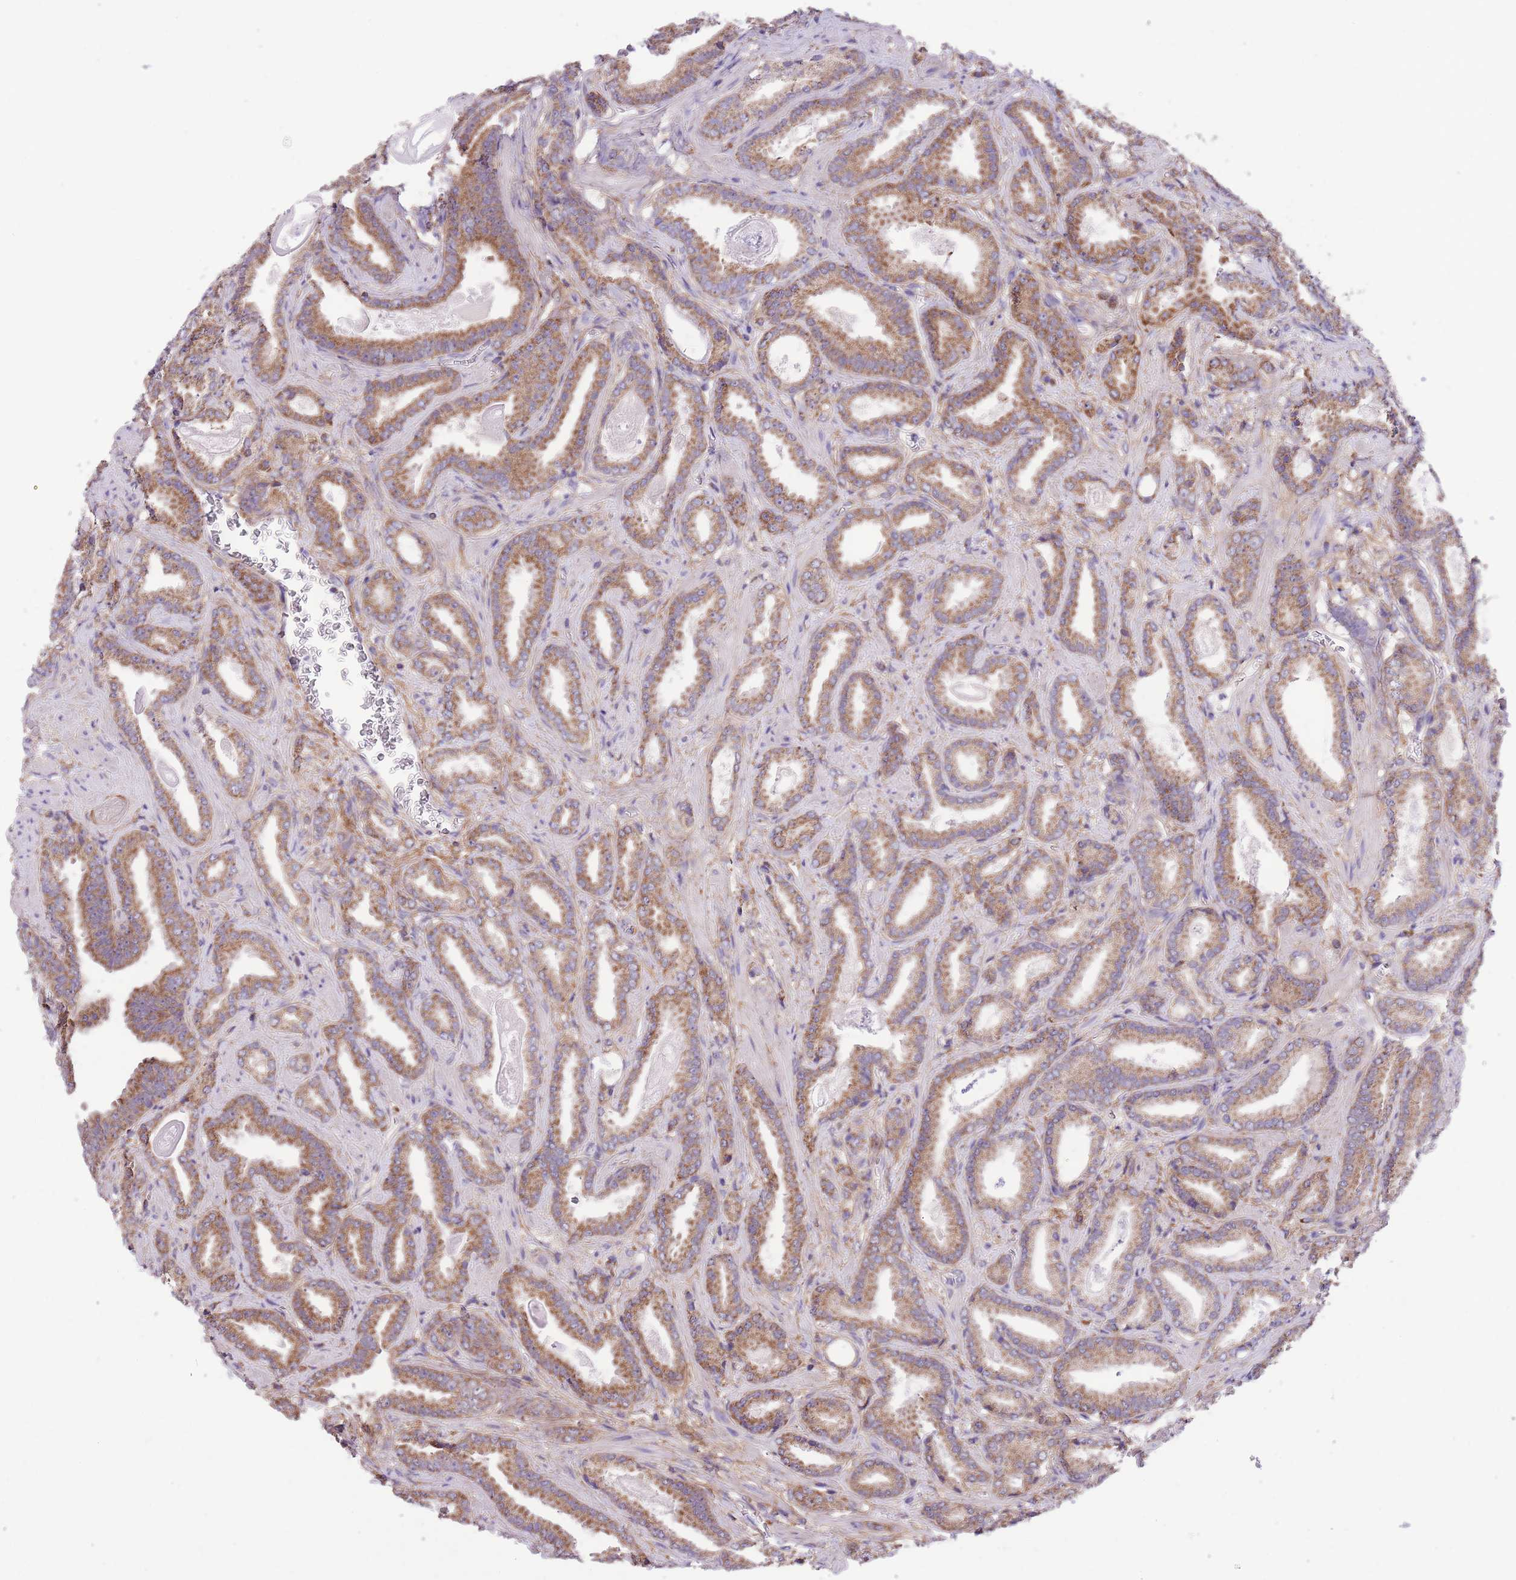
{"staining": {"intensity": "moderate", "quantity": ">75%", "location": "cytoplasmic/membranous"}, "tissue": "prostate cancer", "cell_type": "Tumor cells", "image_type": "cancer", "snomed": [{"axis": "morphology", "description": "Adenocarcinoma, Low grade"}, {"axis": "topography", "description": "Prostate"}], "caption": "A brown stain highlights moderate cytoplasmic/membranous positivity of a protein in human adenocarcinoma (low-grade) (prostate) tumor cells. Nuclei are stained in blue.", "gene": "ST3GAL3", "patient": {"sex": "male", "age": 62}}